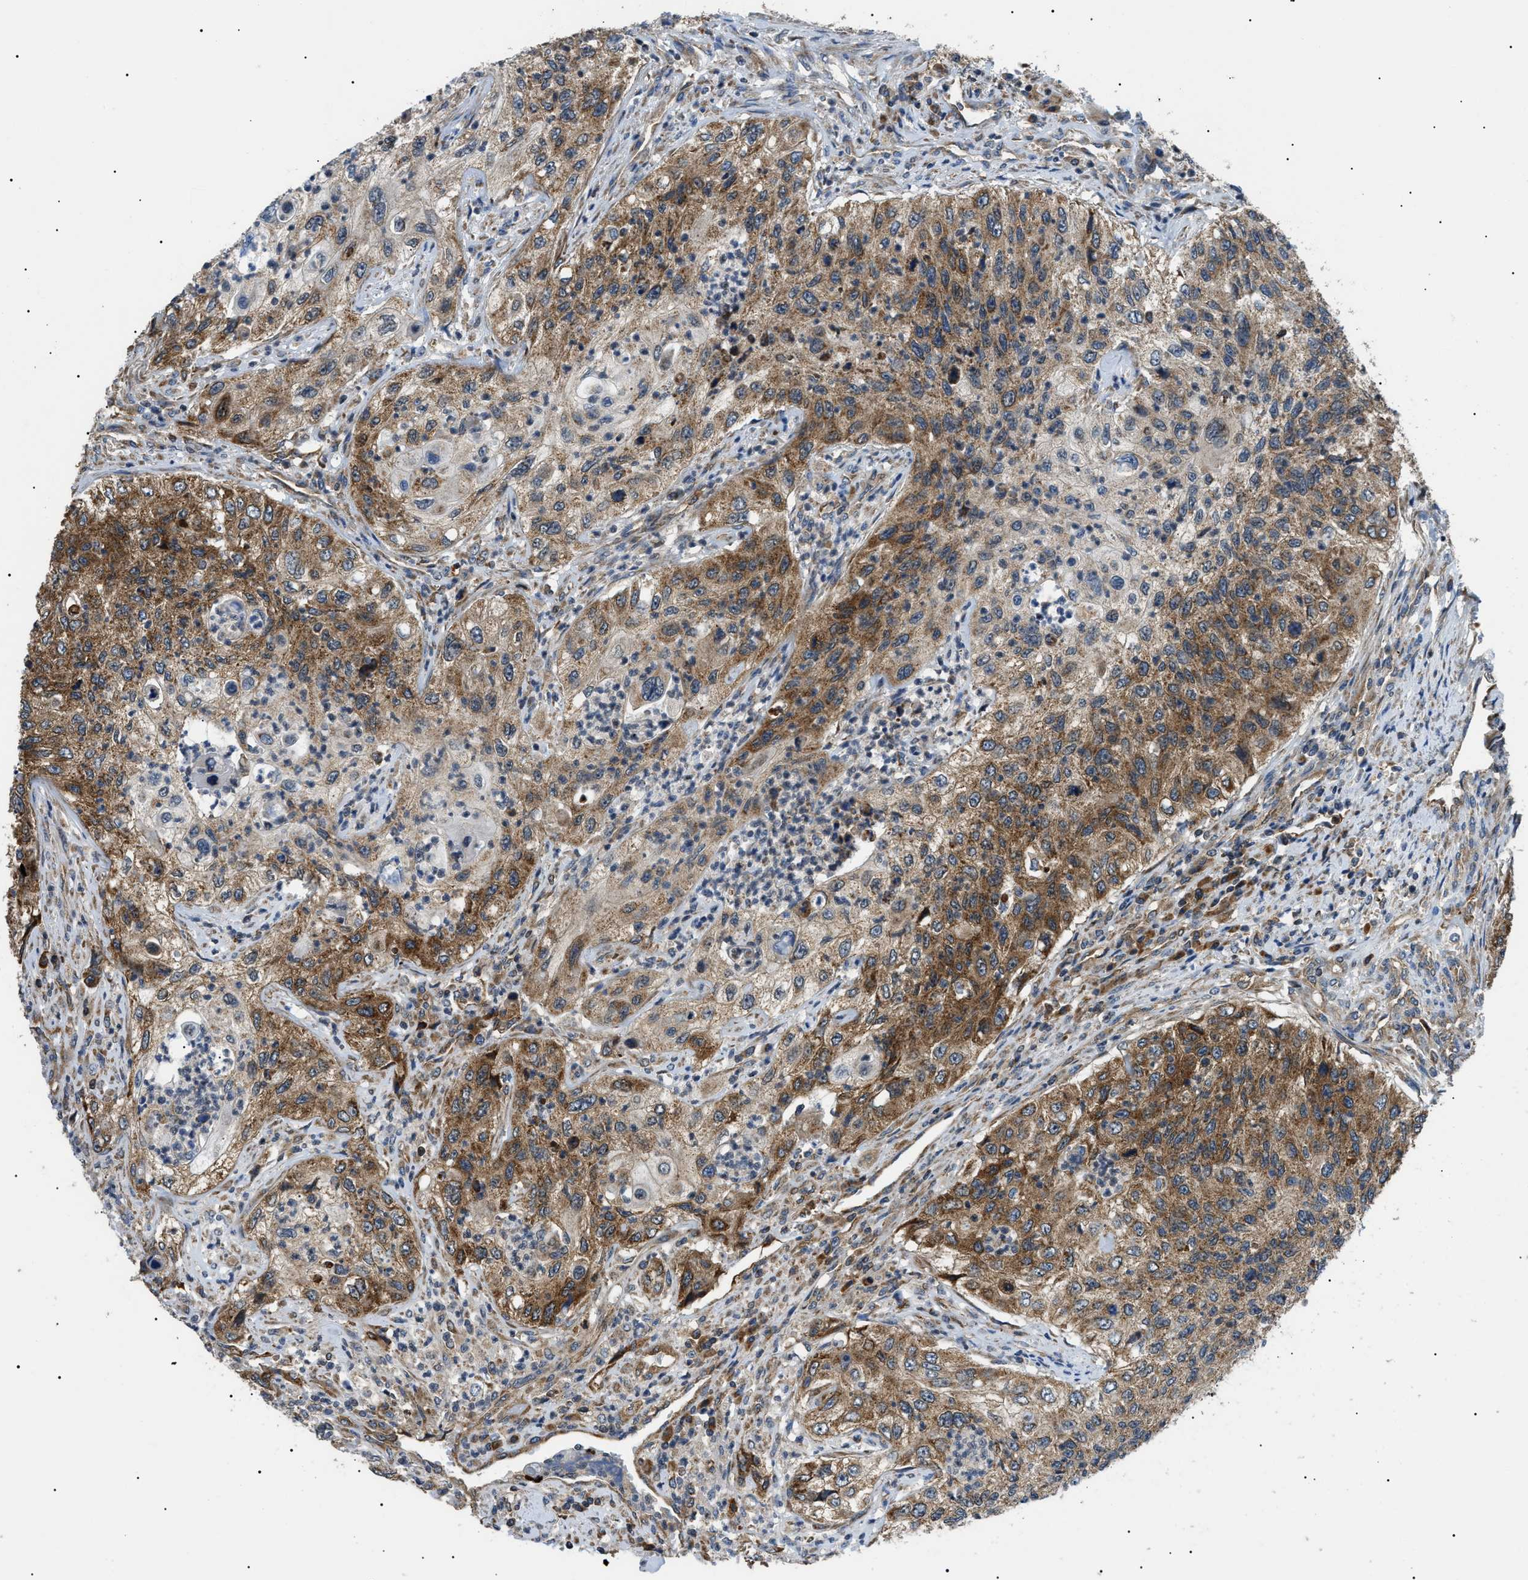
{"staining": {"intensity": "moderate", "quantity": ">75%", "location": "cytoplasmic/membranous"}, "tissue": "urothelial cancer", "cell_type": "Tumor cells", "image_type": "cancer", "snomed": [{"axis": "morphology", "description": "Urothelial carcinoma, High grade"}, {"axis": "topography", "description": "Urinary bladder"}], "caption": "IHC photomicrograph of human urothelial carcinoma (high-grade) stained for a protein (brown), which displays medium levels of moderate cytoplasmic/membranous staining in approximately >75% of tumor cells.", "gene": "SRPK1", "patient": {"sex": "female", "age": 60}}